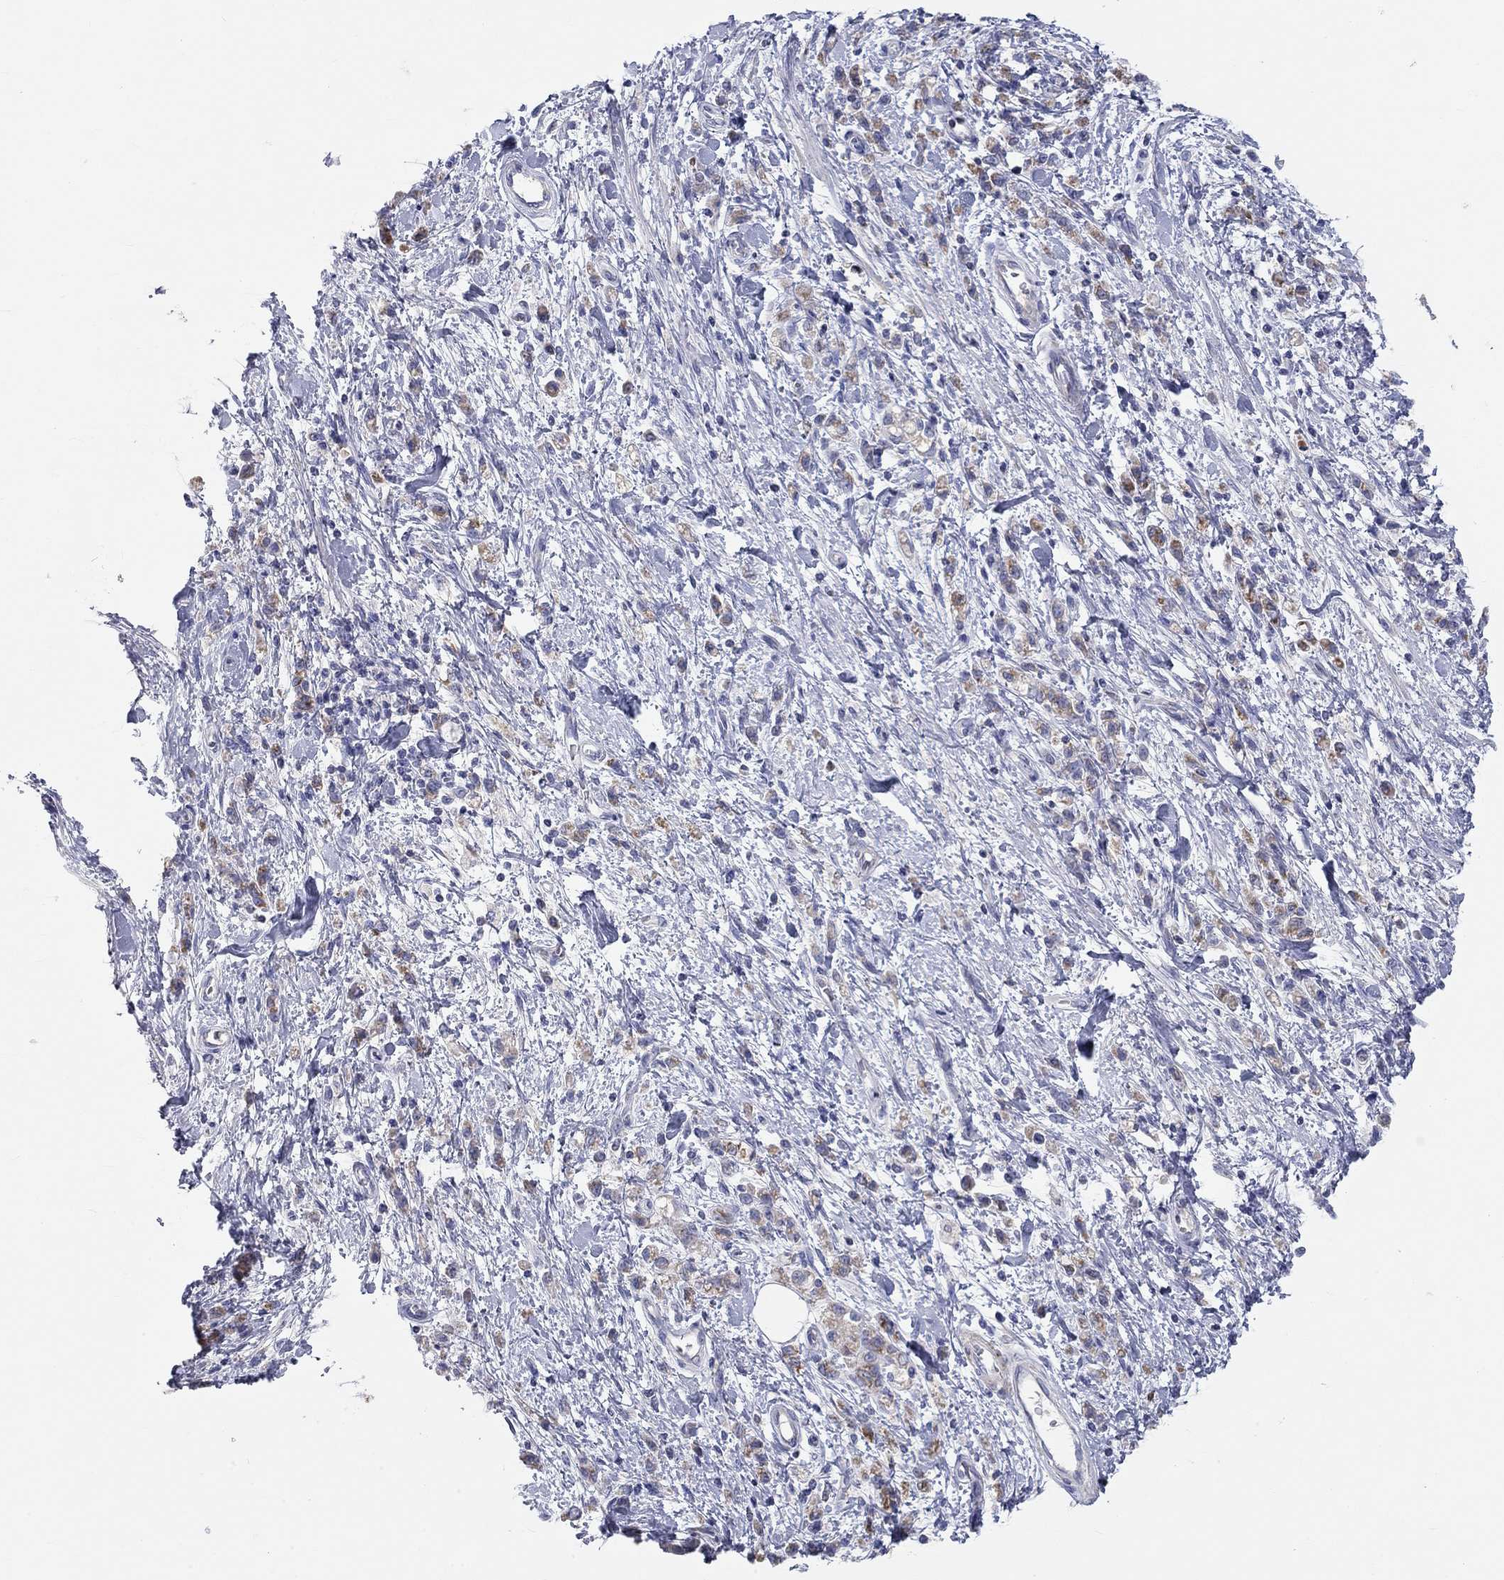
{"staining": {"intensity": "weak", "quantity": ">75%", "location": "cytoplasmic/membranous"}, "tissue": "stomach cancer", "cell_type": "Tumor cells", "image_type": "cancer", "snomed": [{"axis": "morphology", "description": "Adenocarcinoma, NOS"}, {"axis": "topography", "description": "Stomach"}], "caption": "IHC histopathology image of stomach cancer stained for a protein (brown), which reveals low levels of weak cytoplasmic/membranous expression in about >75% of tumor cells.", "gene": "RCAN1", "patient": {"sex": "male", "age": 77}}